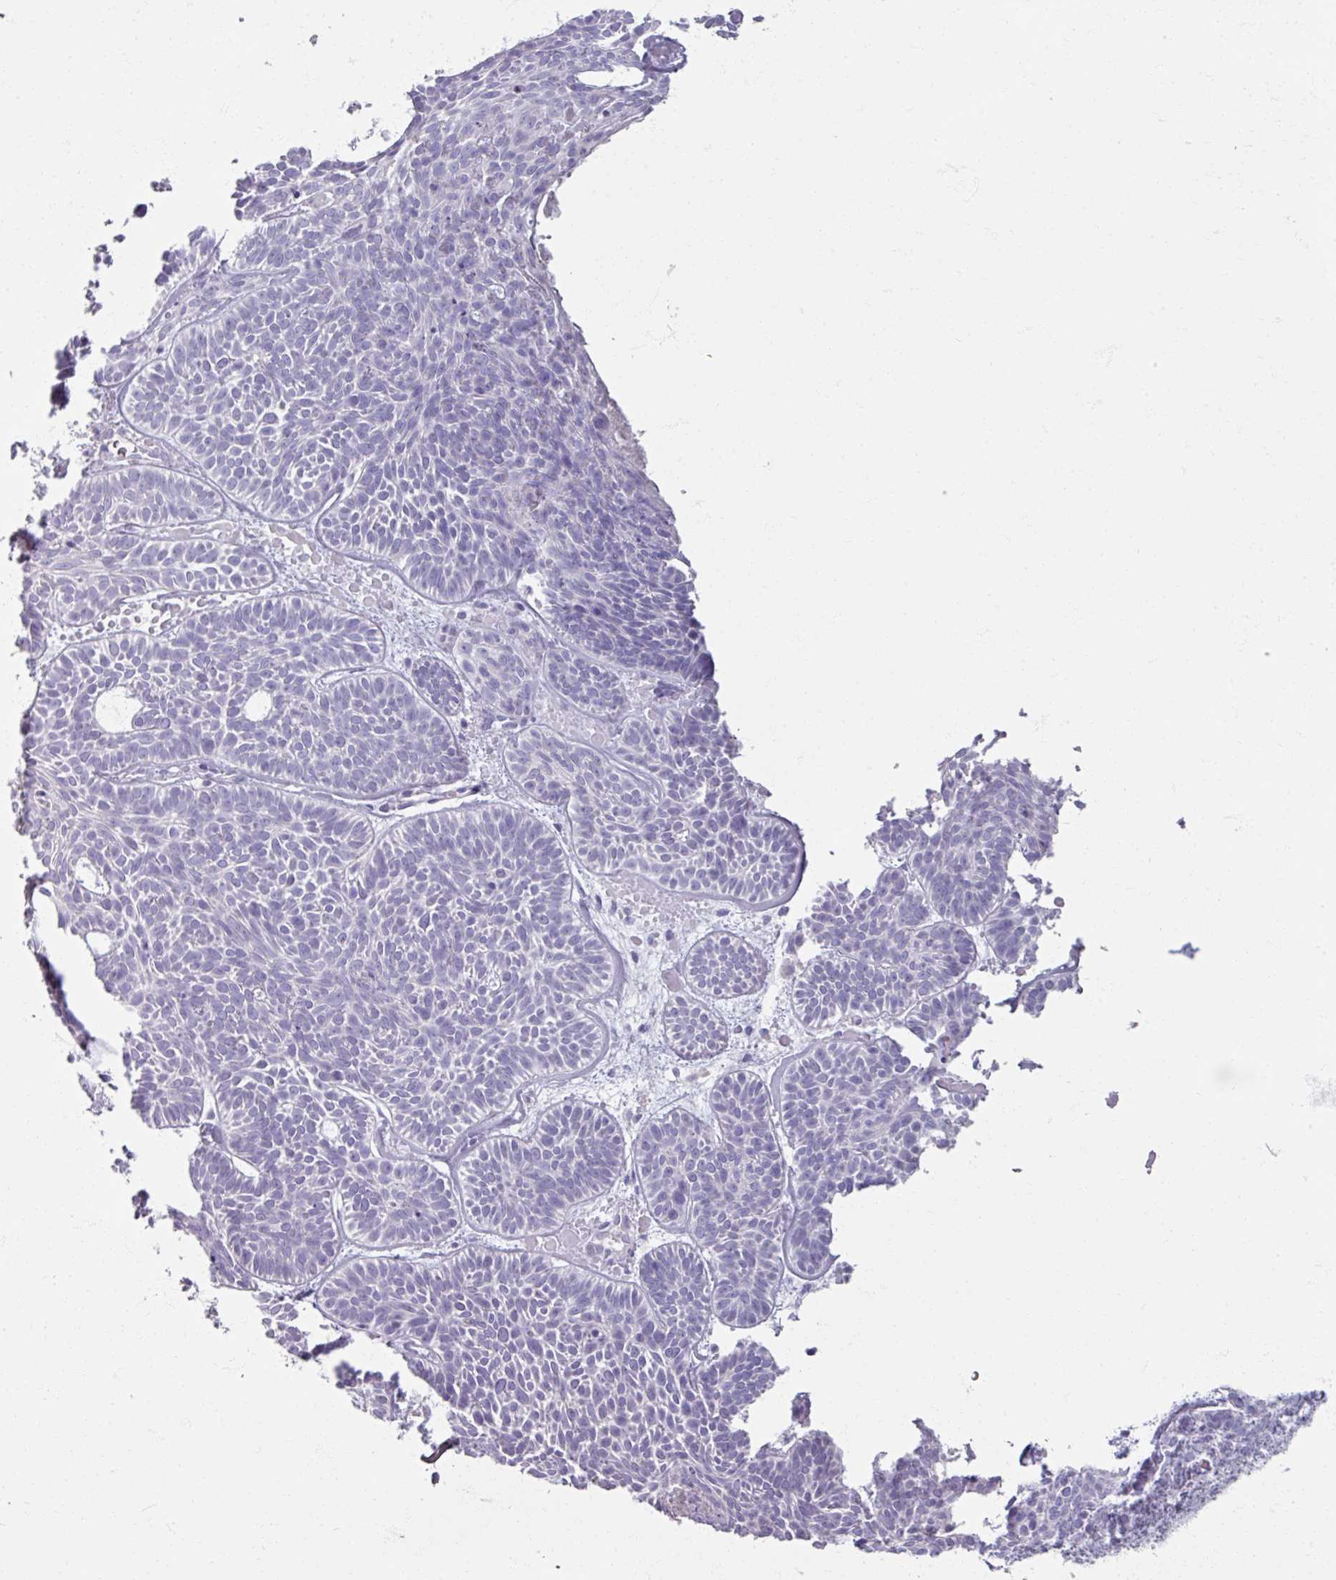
{"staining": {"intensity": "negative", "quantity": "none", "location": "none"}, "tissue": "skin cancer", "cell_type": "Tumor cells", "image_type": "cancer", "snomed": [{"axis": "morphology", "description": "Basal cell carcinoma"}, {"axis": "topography", "description": "Skin"}], "caption": "Immunohistochemical staining of human skin cancer (basal cell carcinoma) exhibits no significant expression in tumor cells. (Stains: DAB immunohistochemistry (IHC) with hematoxylin counter stain, Microscopy: brightfield microscopy at high magnification).", "gene": "TG", "patient": {"sex": "male", "age": 85}}